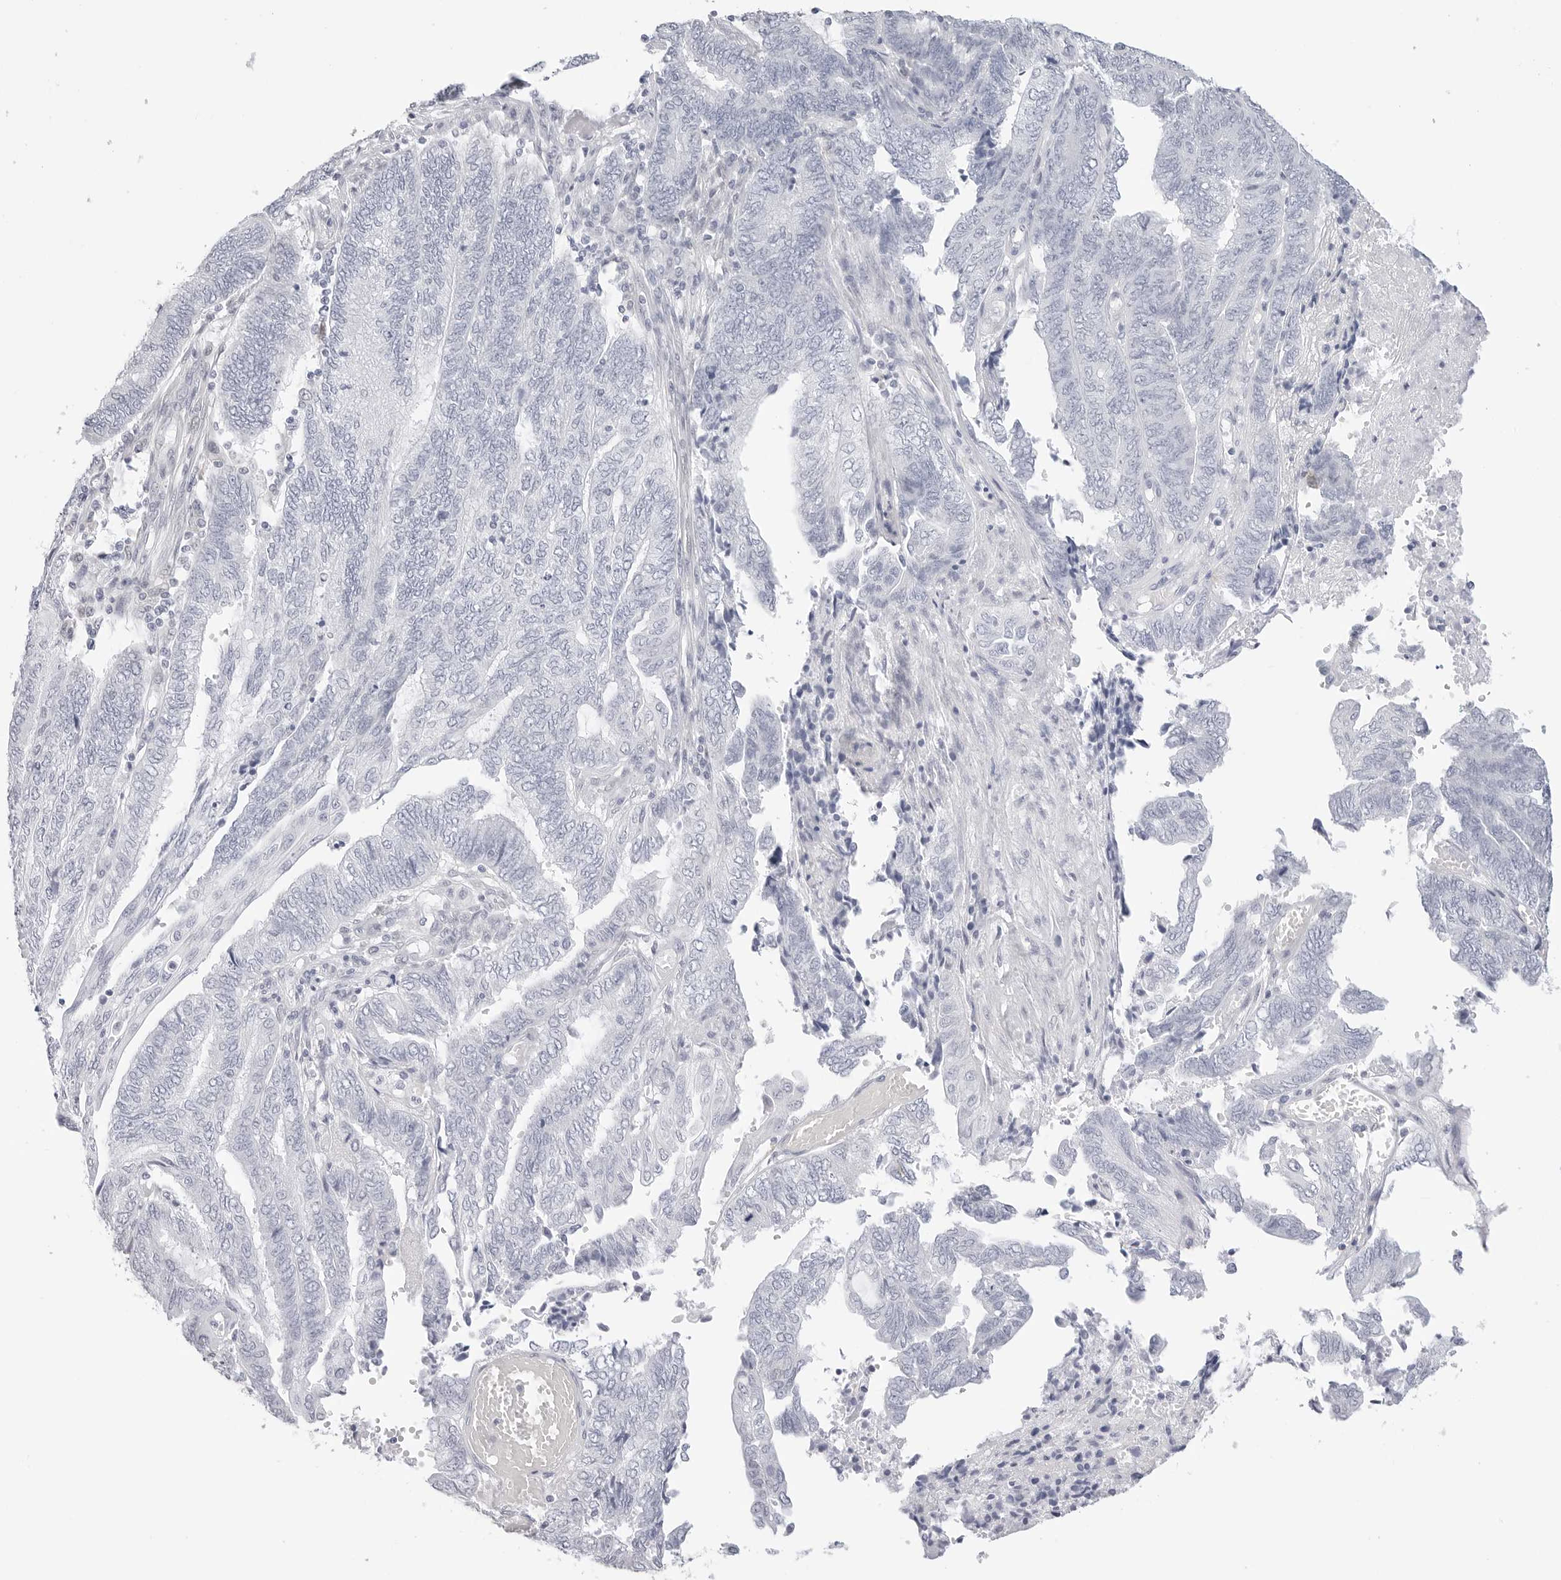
{"staining": {"intensity": "negative", "quantity": "none", "location": "none"}, "tissue": "endometrial cancer", "cell_type": "Tumor cells", "image_type": "cancer", "snomed": [{"axis": "morphology", "description": "Adenocarcinoma, NOS"}, {"axis": "topography", "description": "Uterus"}, {"axis": "topography", "description": "Endometrium"}], "caption": "Tumor cells show no significant protein expression in adenocarcinoma (endometrial).", "gene": "HMGCS2", "patient": {"sex": "female", "age": 70}}